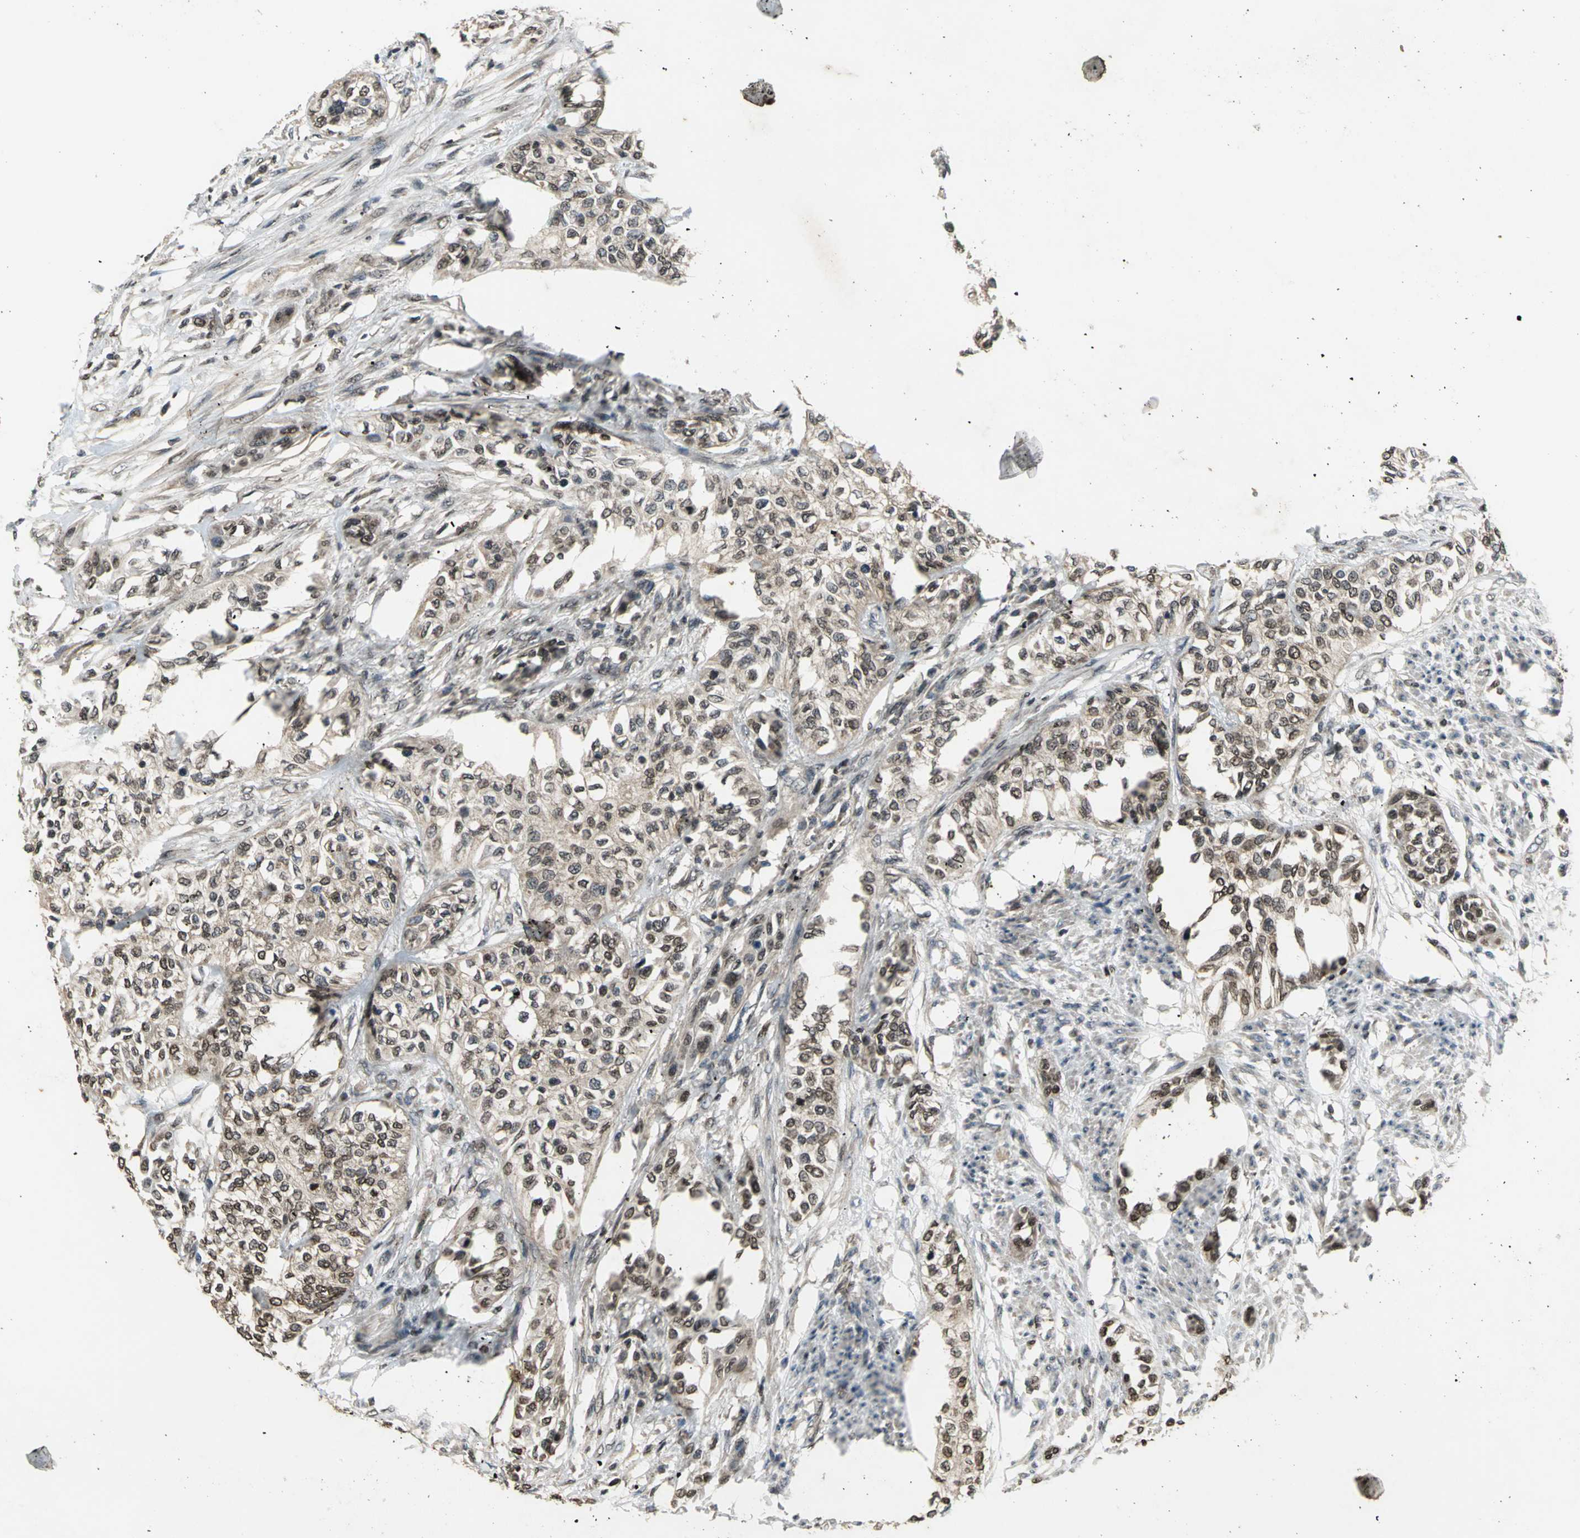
{"staining": {"intensity": "moderate", "quantity": ">75%", "location": "cytoplasmic/membranous,nuclear"}, "tissue": "urothelial cancer", "cell_type": "Tumor cells", "image_type": "cancer", "snomed": [{"axis": "morphology", "description": "Urothelial carcinoma, High grade"}, {"axis": "topography", "description": "Urinary bladder"}], "caption": "Immunohistochemistry of high-grade urothelial carcinoma reveals medium levels of moderate cytoplasmic/membranous and nuclear expression in about >75% of tumor cells. (IHC, brightfield microscopy, high magnification).", "gene": "AHR", "patient": {"sex": "male", "age": 74}}